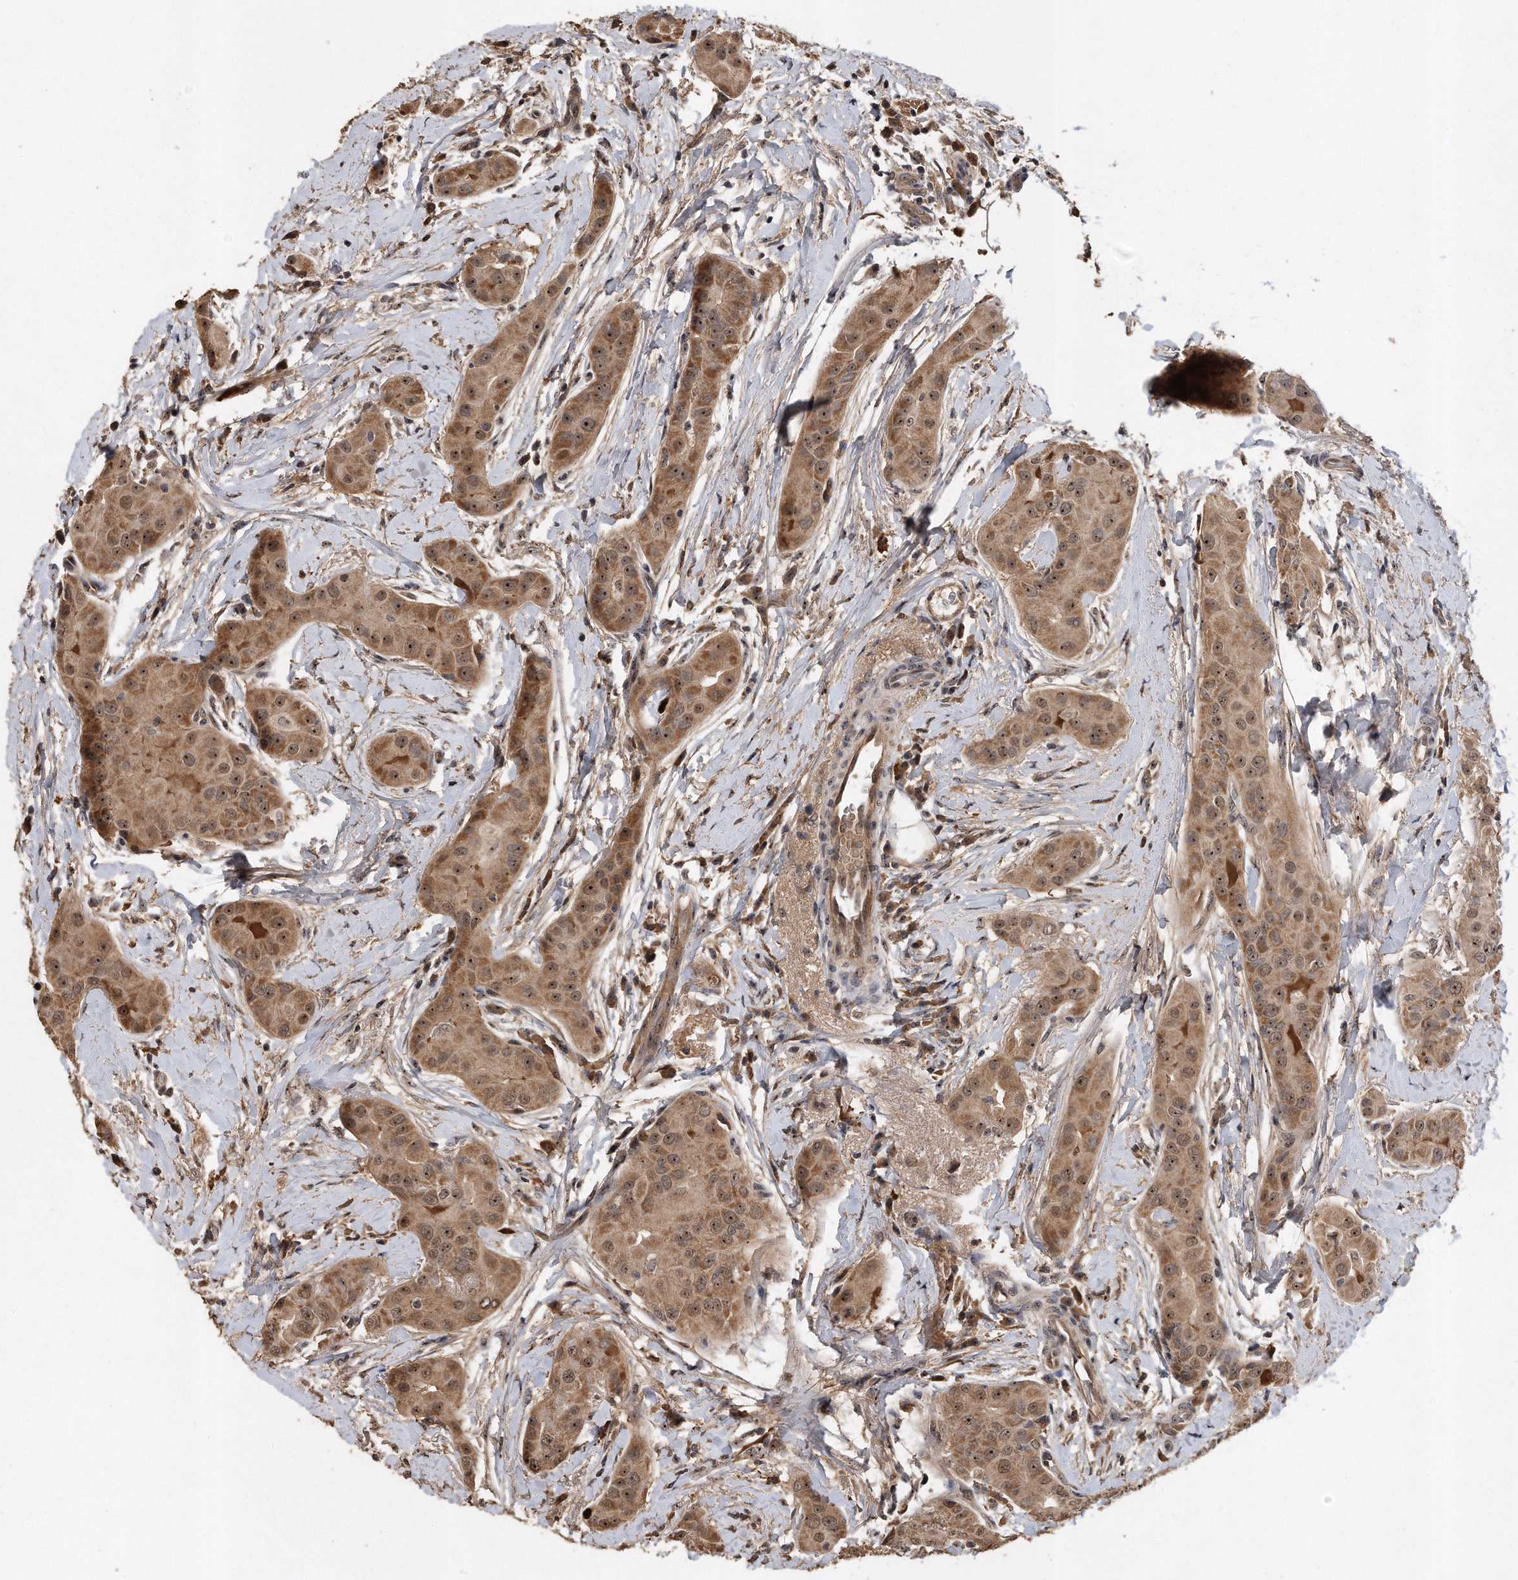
{"staining": {"intensity": "moderate", "quantity": ">75%", "location": "cytoplasmic/membranous,nuclear"}, "tissue": "thyroid cancer", "cell_type": "Tumor cells", "image_type": "cancer", "snomed": [{"axis": "morphology", "description": "Papillary adenocarcinoma, NOS"}, {"axis": "topography", "description": "Thyroid gland"}], "caption": "Moderate cytoplasmic/membranous and nuclear protein staining is seen in about >75% of tumor cells in papillary adenocarcinoma (thyroid).", "gene": "PELO", "patient": {"sex": "male", "age": 33}}